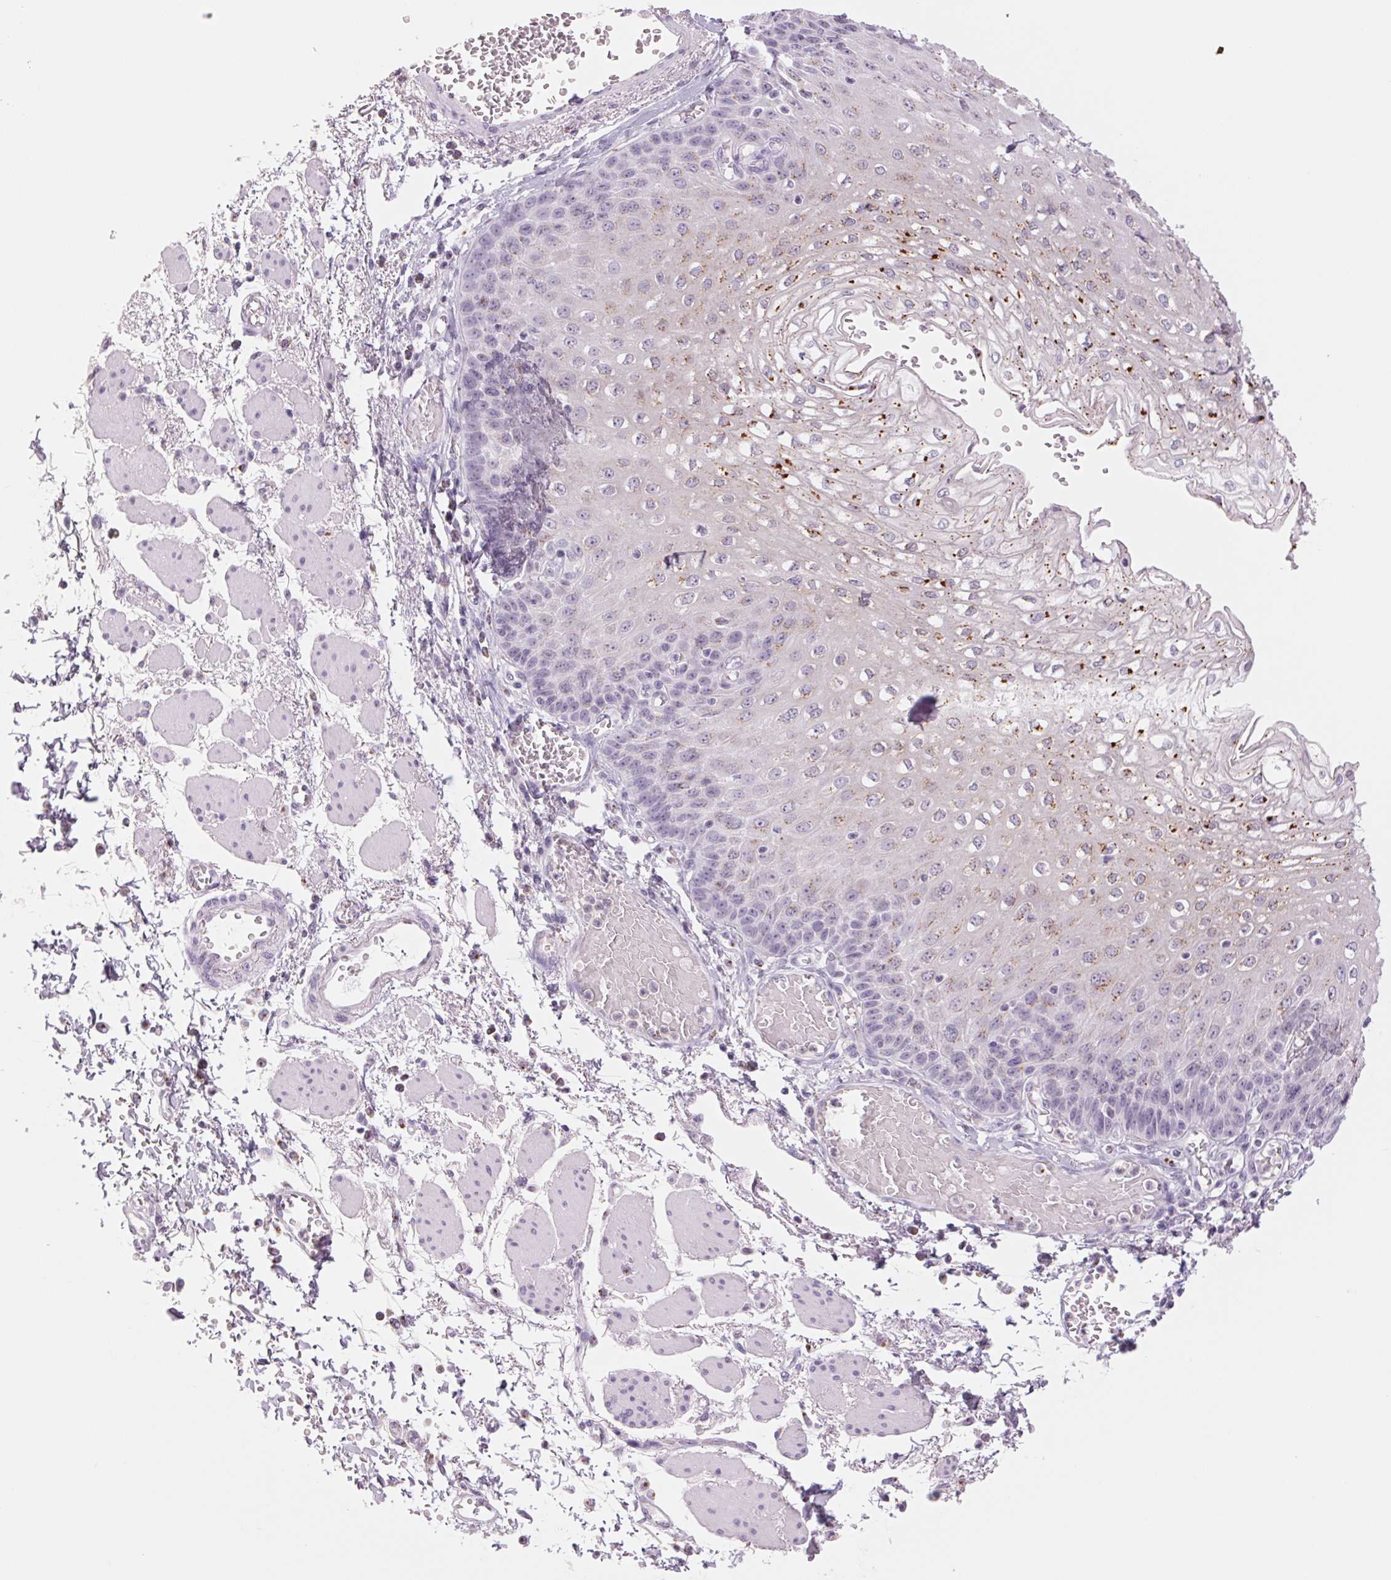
{"staining": {"intensity": "moderate", "quantity": "25%-75%", "location": "cytoplasmic/membranous"}, "tissue": "esophagus", "cell_type": "Squamous epithelial cells", "image_type": "normal", "snomed": [{"axis": "morphology", "description": "Normal tissue, NOS"}, {"axis": "morphology", "description": "Adenocarcinoma, NOS"}, {"axis": "topography", "description": "Esophagus"}], "caption": "Immunohistochemistry (IHC) (DAB (3,3'-diaminobenzidine)) staining of unremarkable esophagus shows moderate cytoplasmic/membranous protein positivity in approximately 25%-75% of squamous epithelial cells. The staining was performed using DAB (3,3'-diaminobenzidine) to visualize the protein expression in brown, while the nuclei were stained in blue with hematoxylin (Magnification: 20x).", "gene": "GALNT7", "patient": {"sex": "male", "age": 81}}